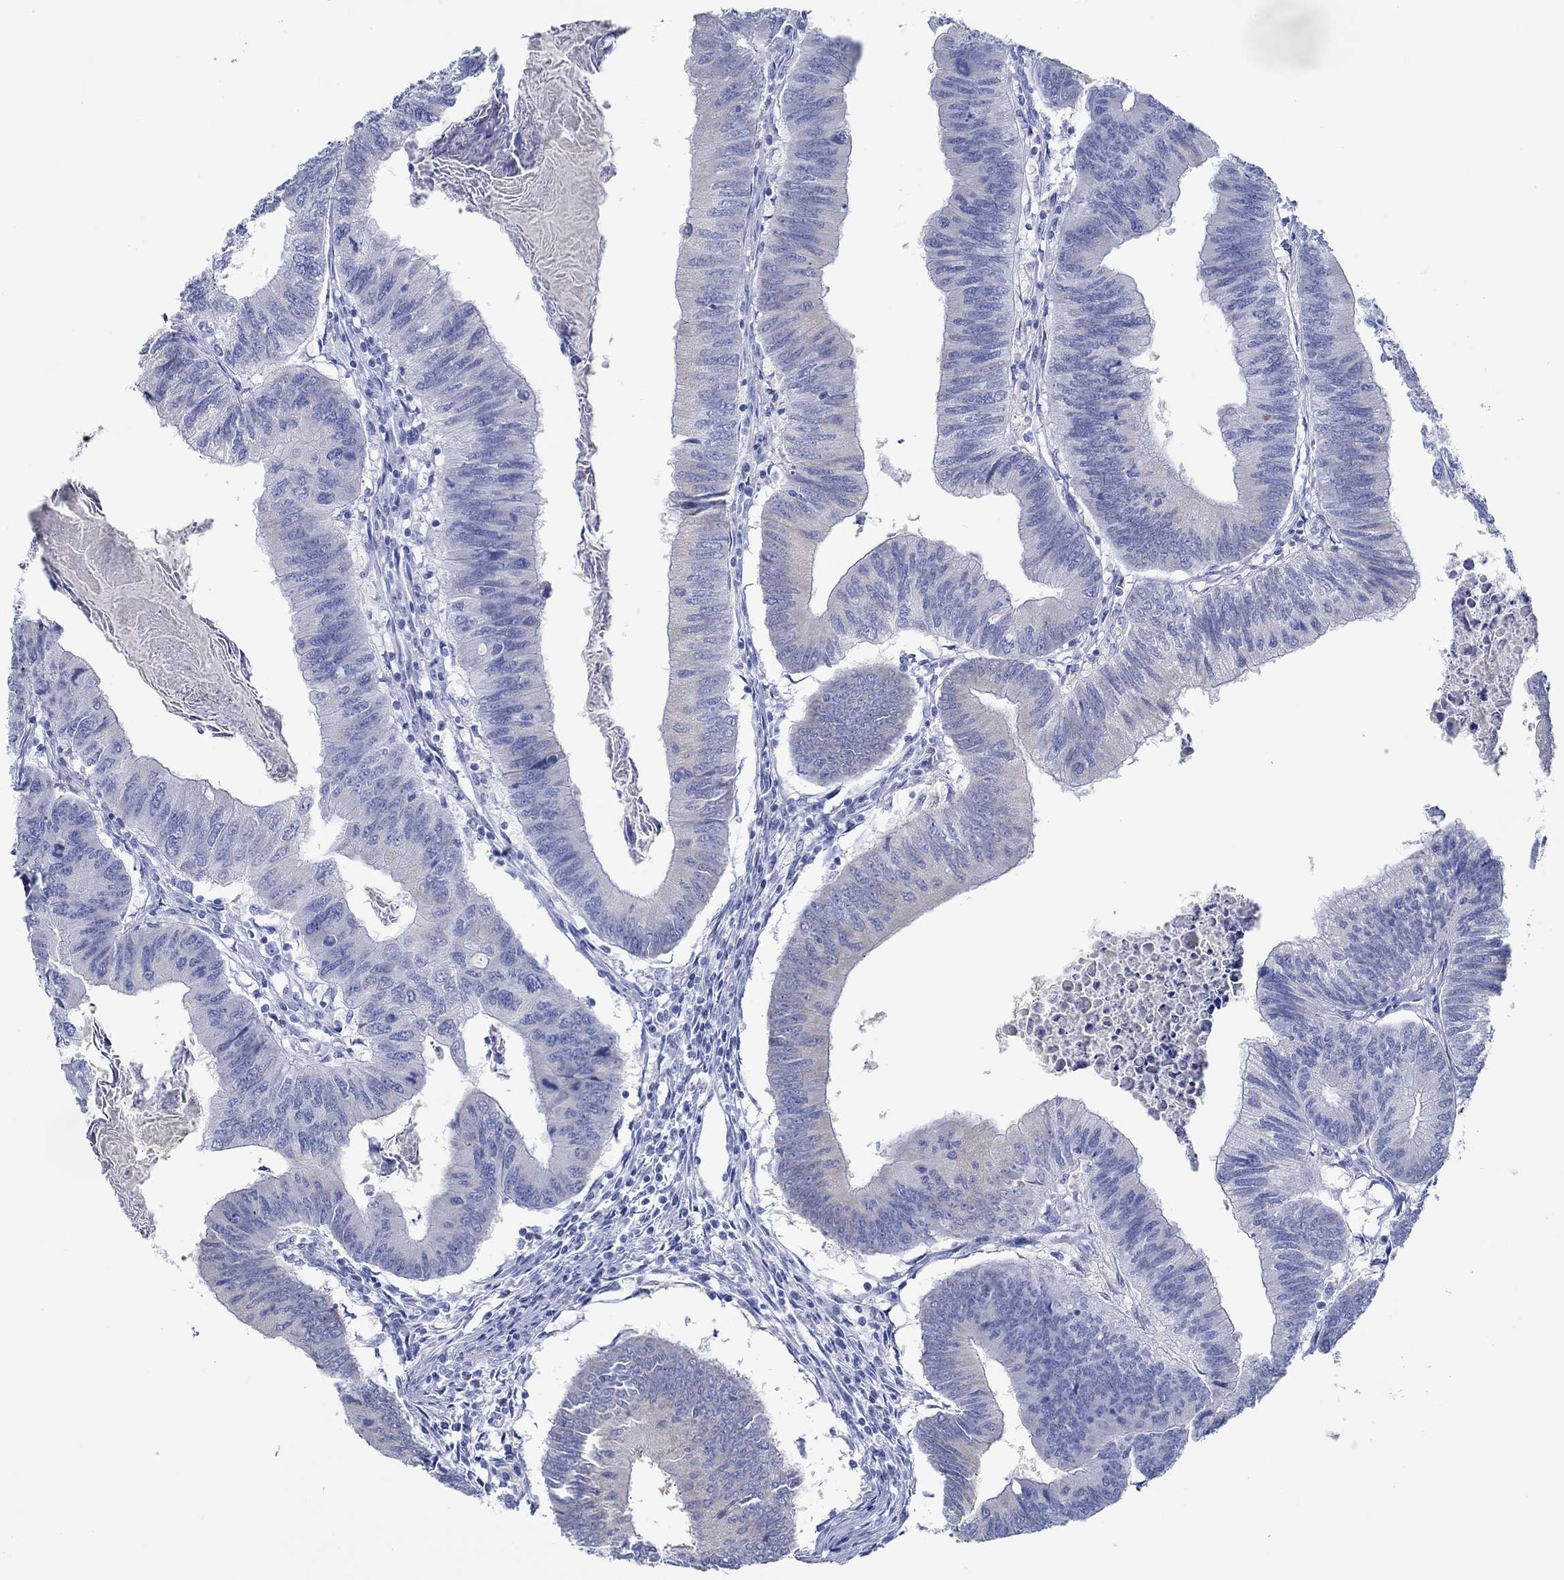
{"staining": {"intensity": "negative", "quantity": "none", "location": "none"}, "tissue": "colorectal cancer", "cell_type": "Tumor cells", "image_type": "cancer", "snomed": [{"axis": "morphology", "description": "Adenocarcinoma, NOS"}, {"axis": "topography", "description": "Colon"}], "caption": "There is no significant staining in tumor cells of colorectal cancer (adenocarcinoma).", "gene": "IGFBP6", "patient": {"sex": "male", "age": 53}}